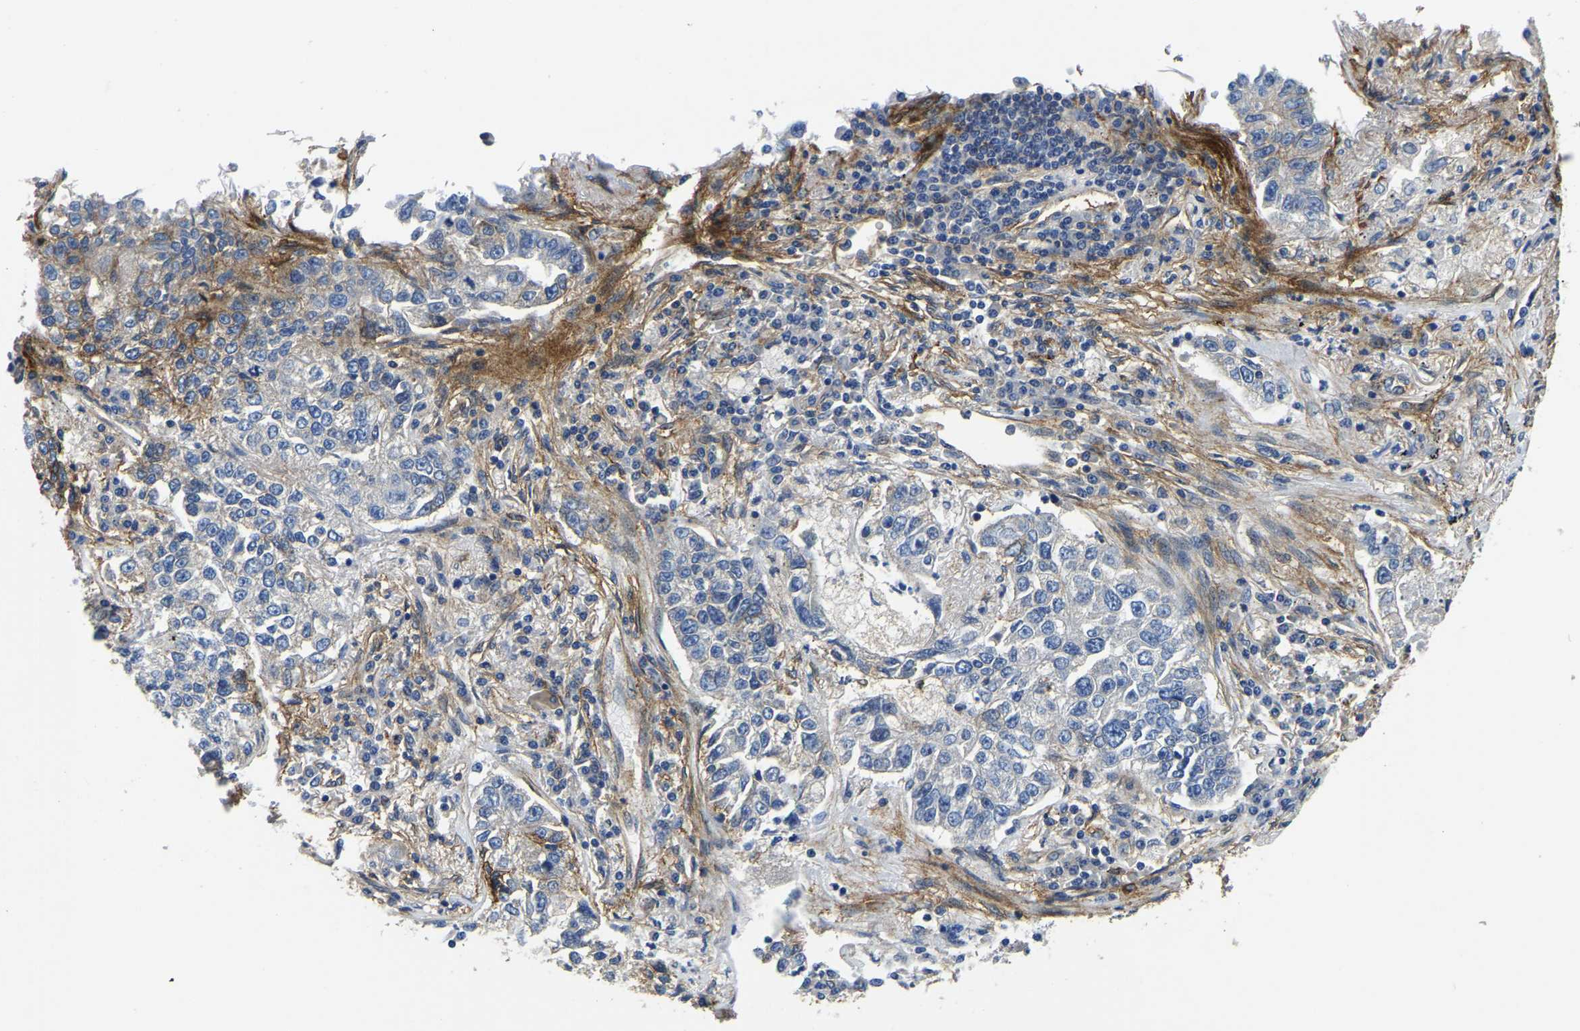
{"staining": {"intensity": "moderate", "quantity": "<25%", "location": "cytoplasmic/membranous"}, "tissue": "lung cancer", "cell_type": "Tumor cells", "image_type": "cancer", "snomed": [{"axis": "morphology", "description": "Adenocarcinoma, NOS"}, {"axis": "topography", "description": "Lung"}], "caption": "Immunohistochemical staining of human lung cancer exhibits low levels of moderate cytoplasmic/membranous staining in about <25% of tumor cells.", "gene": "ITGA2", "patient": {"sex": "male", "age": 49}}